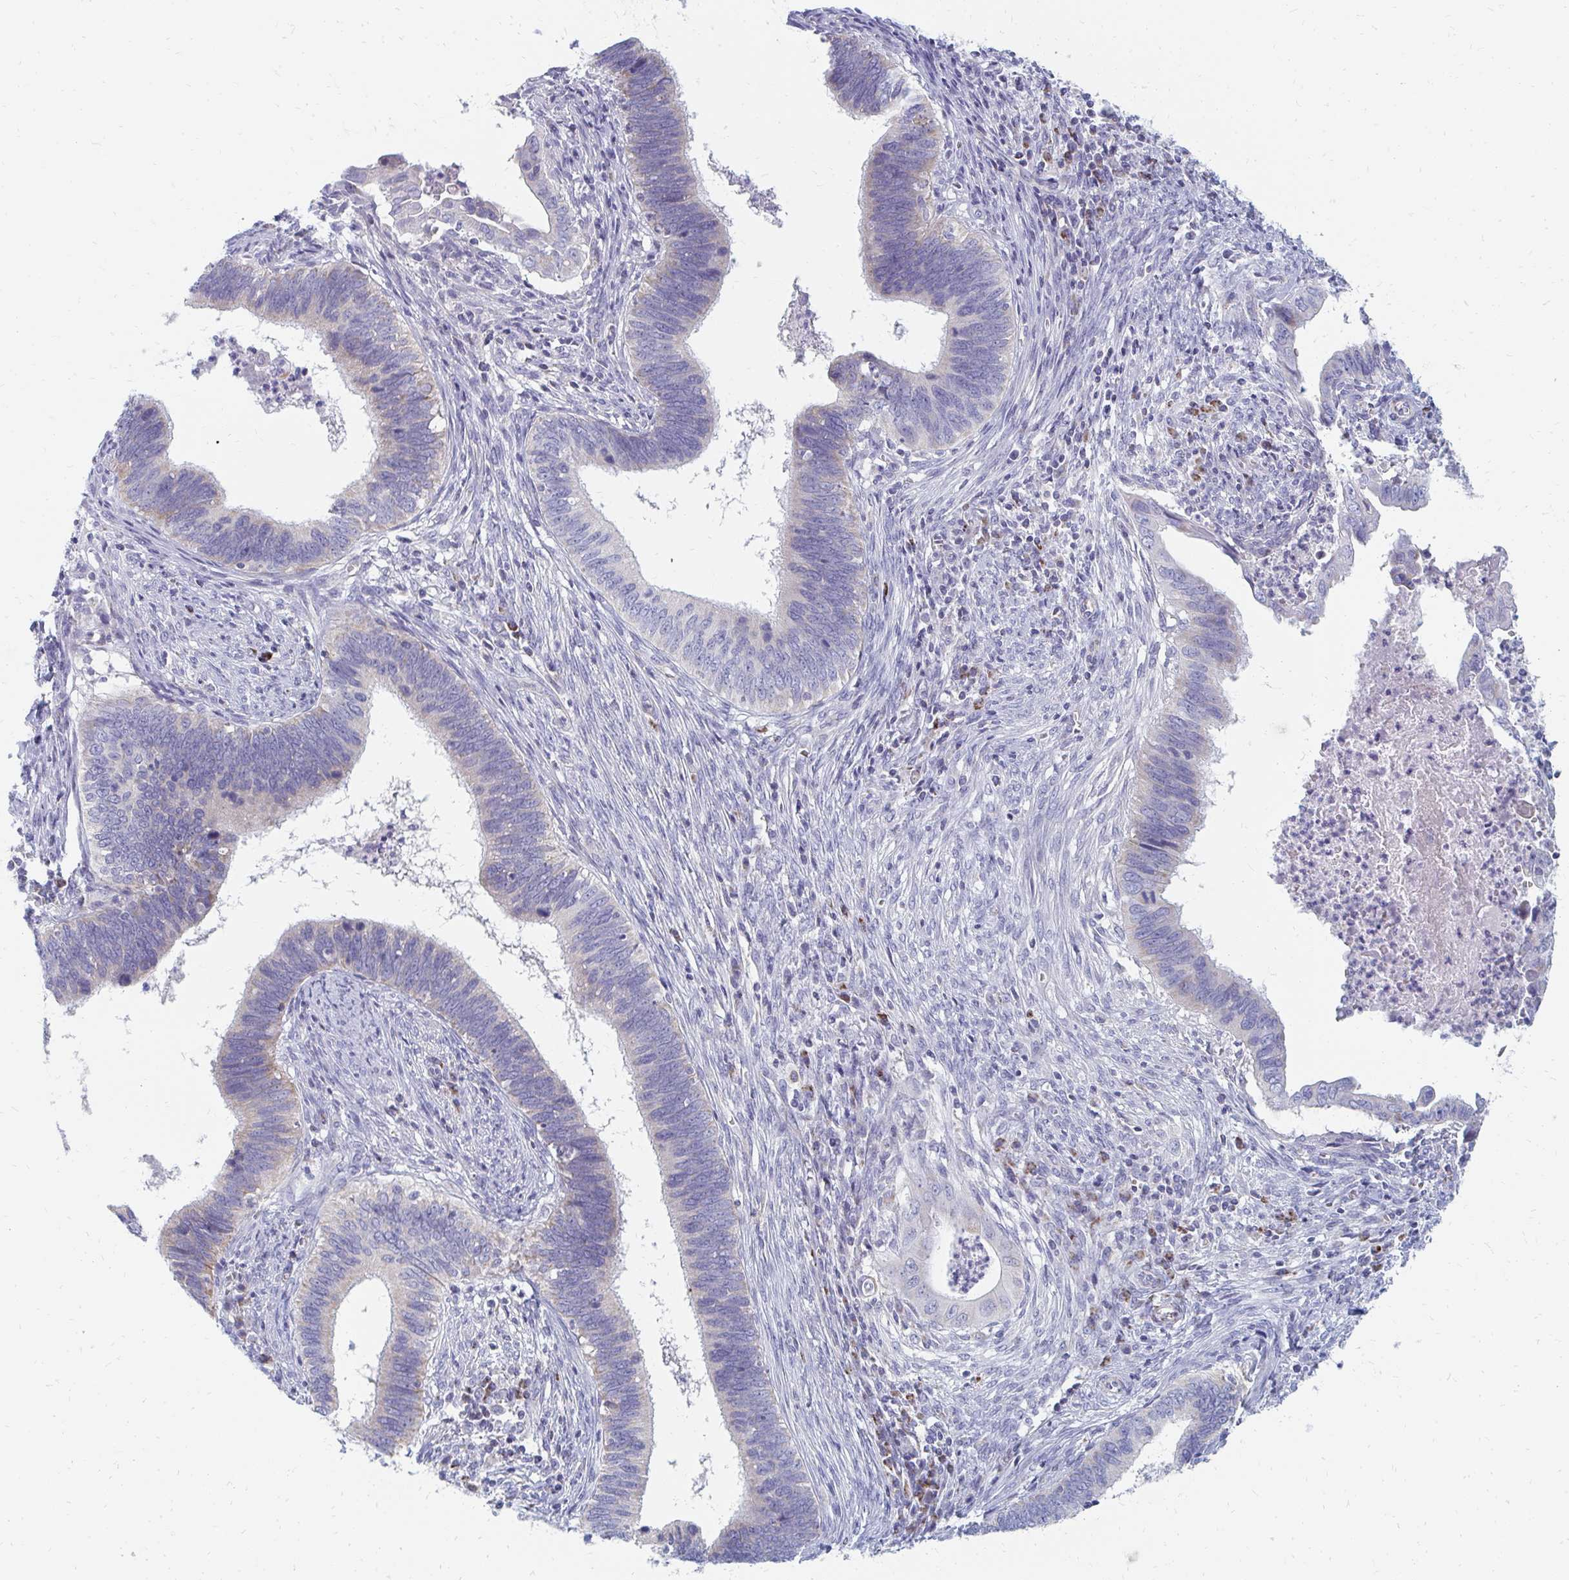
{"staining": {"intensity": "weak", "quantity": "<25%", "location": "cytoplasmic/membranous"}, "tissue": "cervical cancer", "cell_type": "Tumor cells", "image_type": "cancer", "snomed": [{"axis": "morphology", "description": "Adenocarcinoma, NOS"}, {"axis": "topography", "description": "Cervix"}], "caption": "A photomicrograph of cervical adenocarcinoma stained for a protein displays no brown staining in tumor cells.", "gene": "OR10V1", "patient": {"sex": "female", "age": 42}}